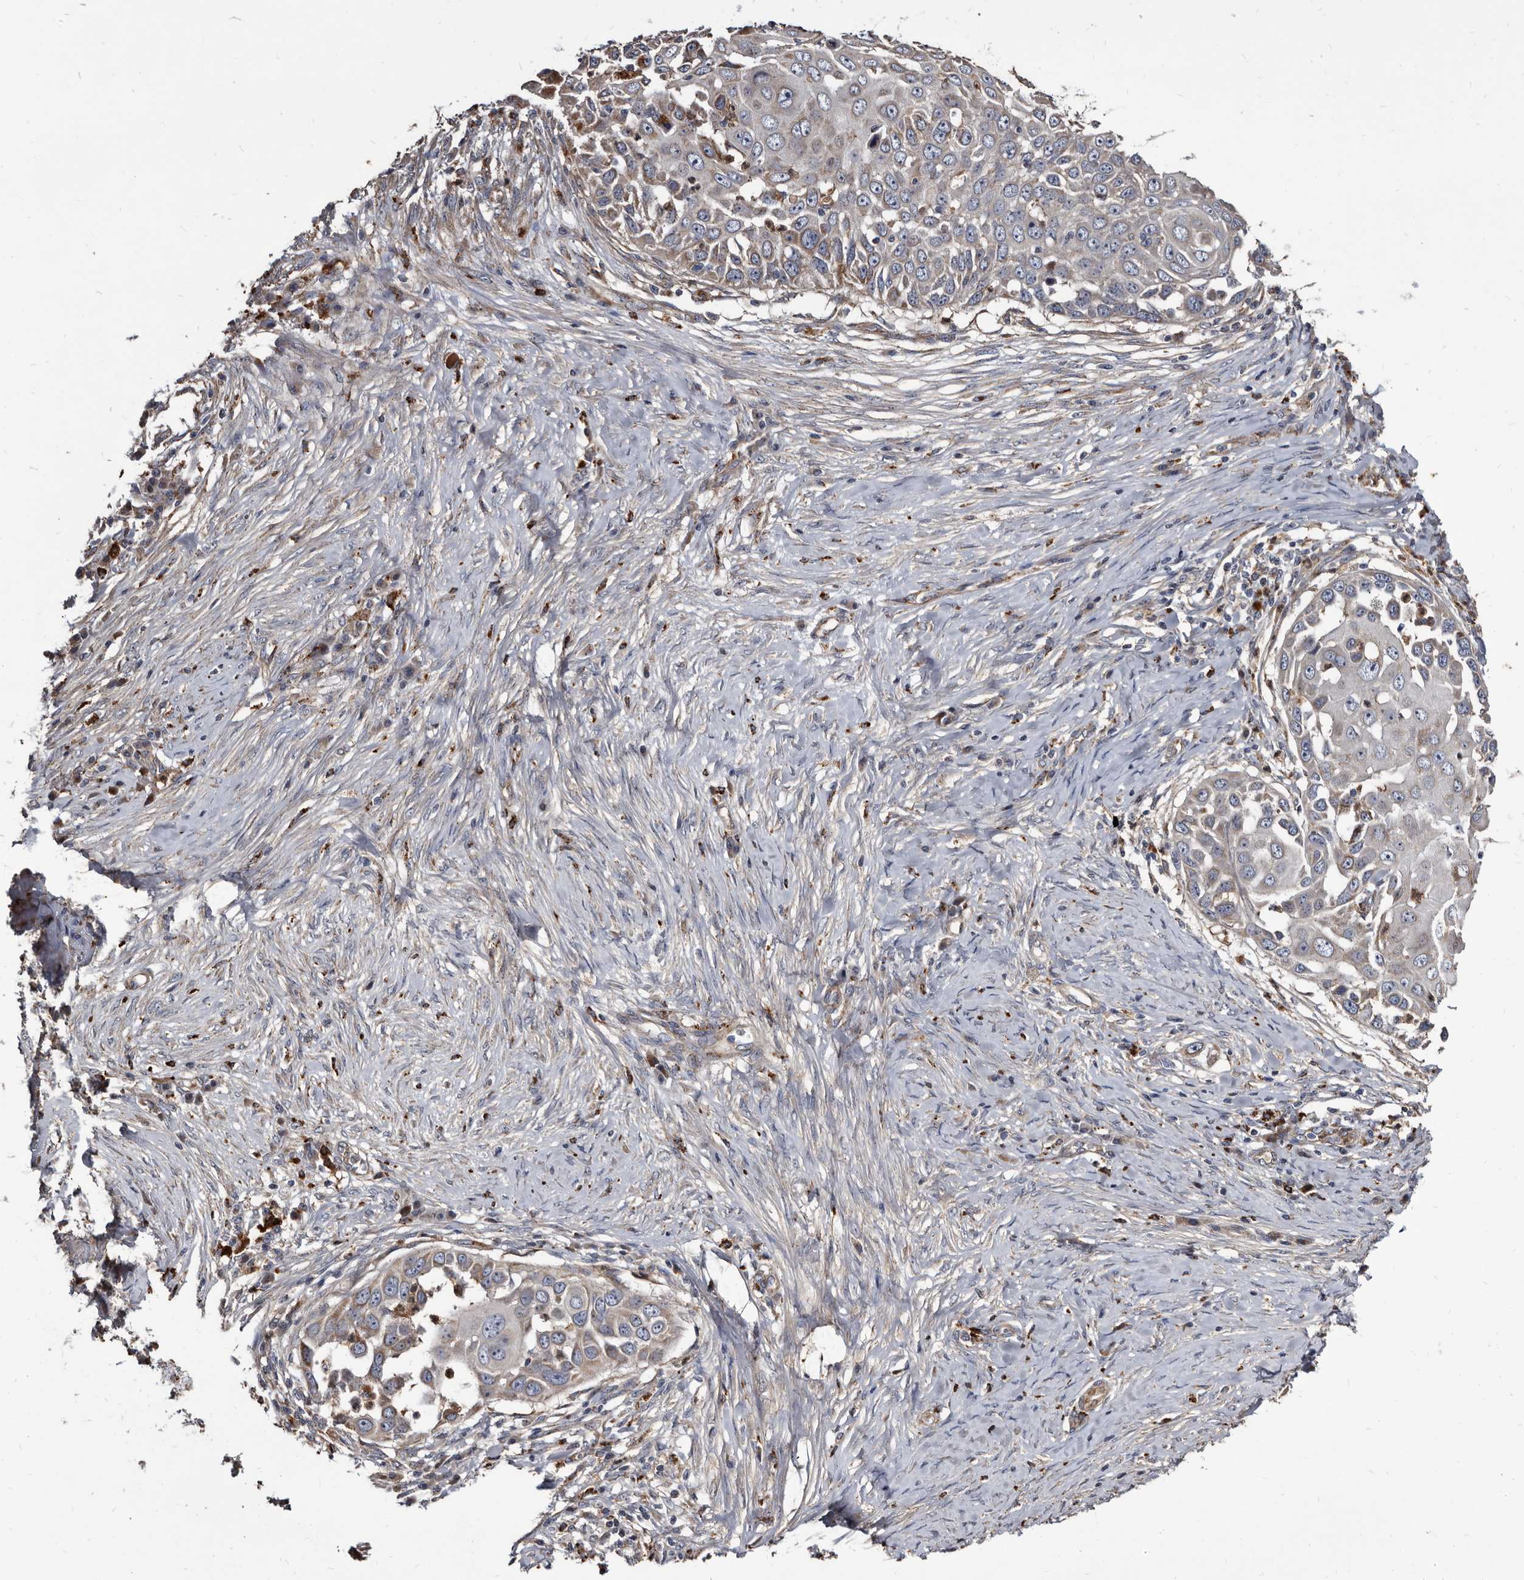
{"staining": {"intensity": "moderate", "quantity": "<25%", "location": "cytoplasmic/membranous"}, "tissue": "skin cancer", "cell_type": "Tumor cells", "image_type": "cancer", "snomed": [{"axis": "morphology", "description": "Squamous cell carcinoma, NOS"}, {"axis": "topography", "description": "Skin"}], "caption": "A brown stain labels moderate cytoplasmic/membranous positivity of a protein in squamous cell carcinoma (skin) tumor cells.", "gene": "CTSA", "patient": {"sex": "female", "age": 44}}